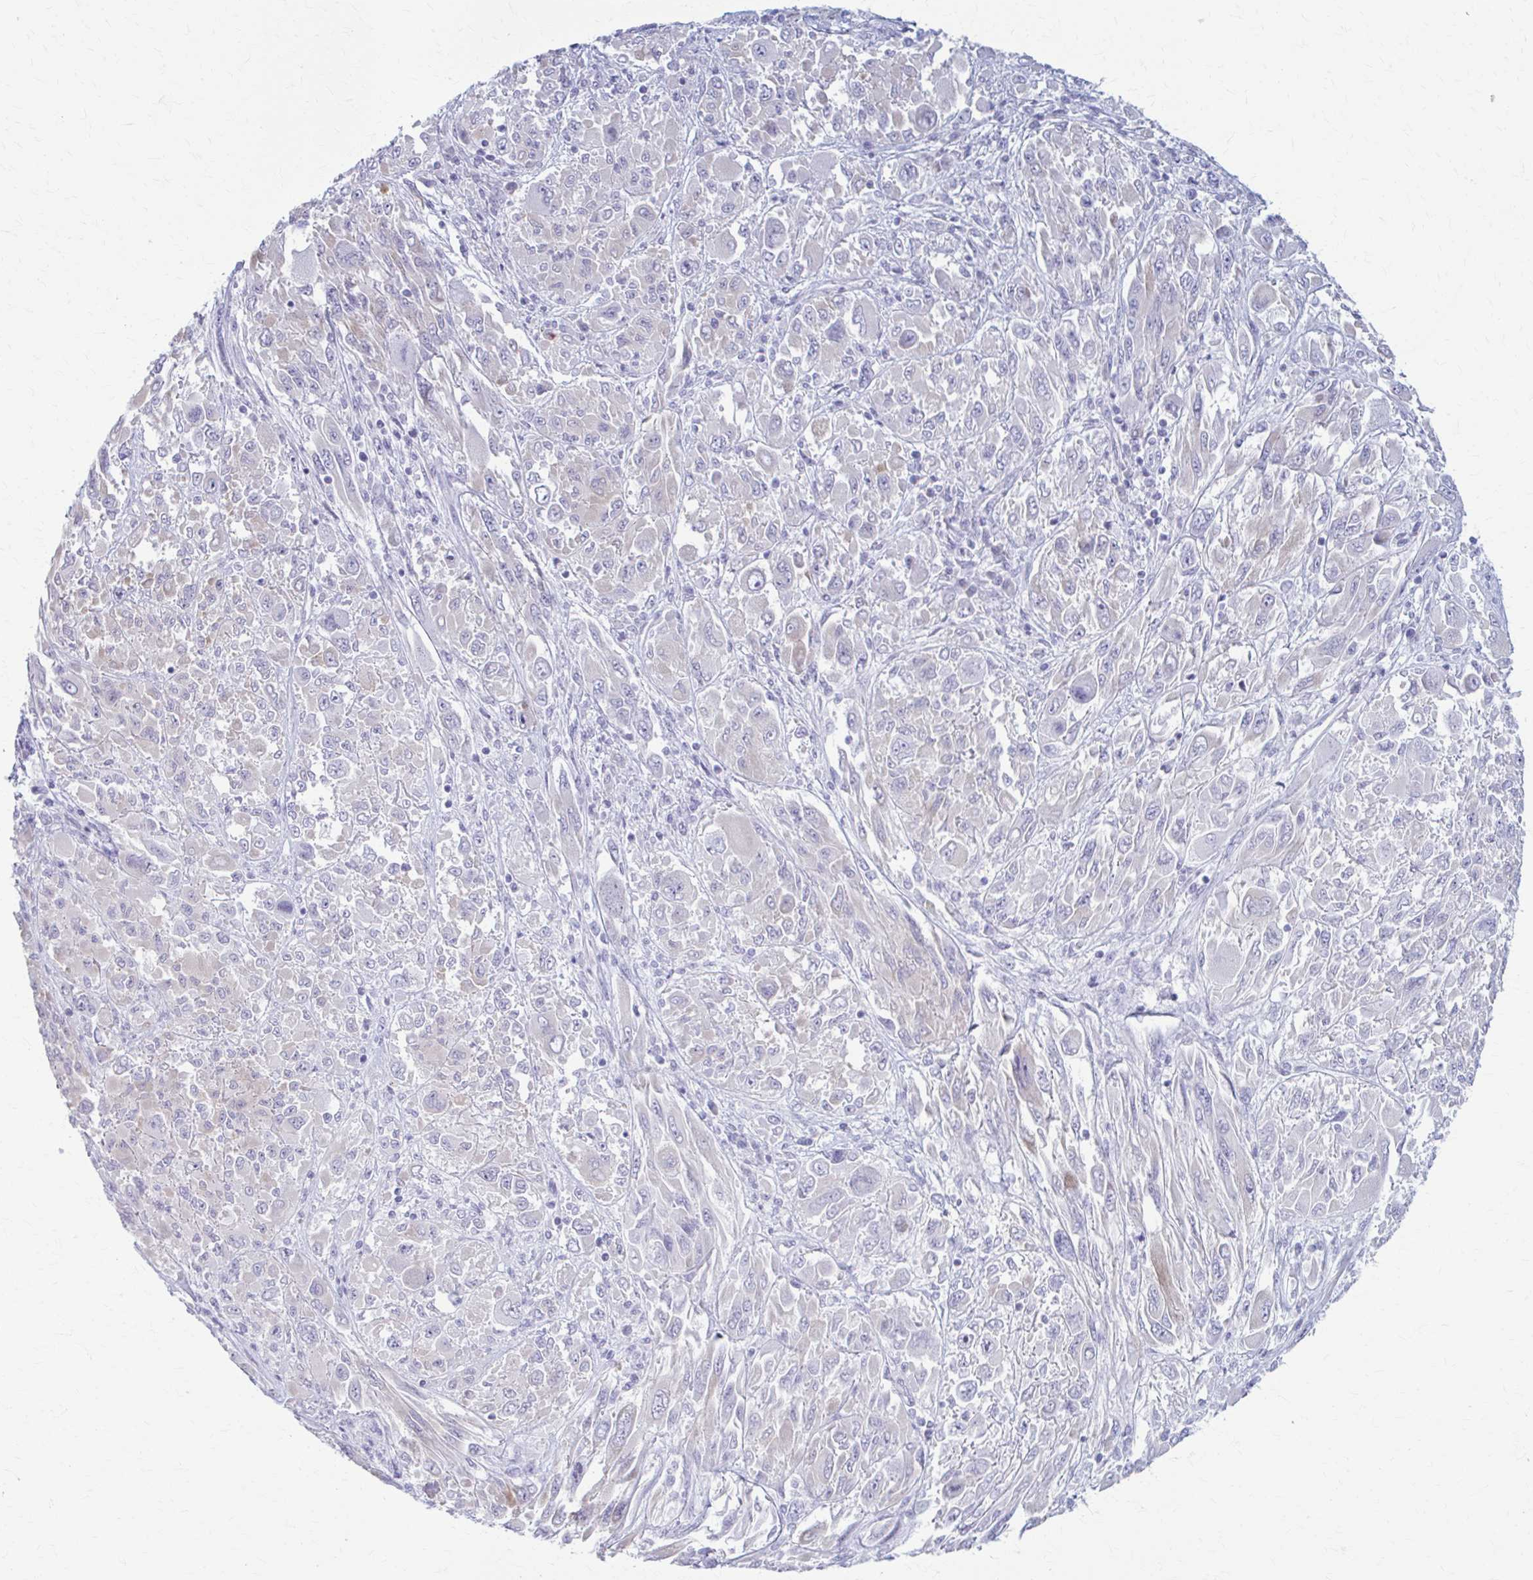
{"staining": {"intensity": "negative", "quantity": "none", "location": "none"}, "tissue": "melanoma", "cell_type": "Tumor cells", "image_type": "cancer", "snomed": [{"axis": "morphology", "description": "Malignant melanoma, NOS"}, {"axis": "topography", "description": "Skin"}], "caption": "Immunohistochemistry histopathology image of neoplastic tissue: human melanoma stained with DAB reveals no significant protein expression in tumor cells.", "gene": "PRKRA", "patient": {"sex": "female", "age": 91}}